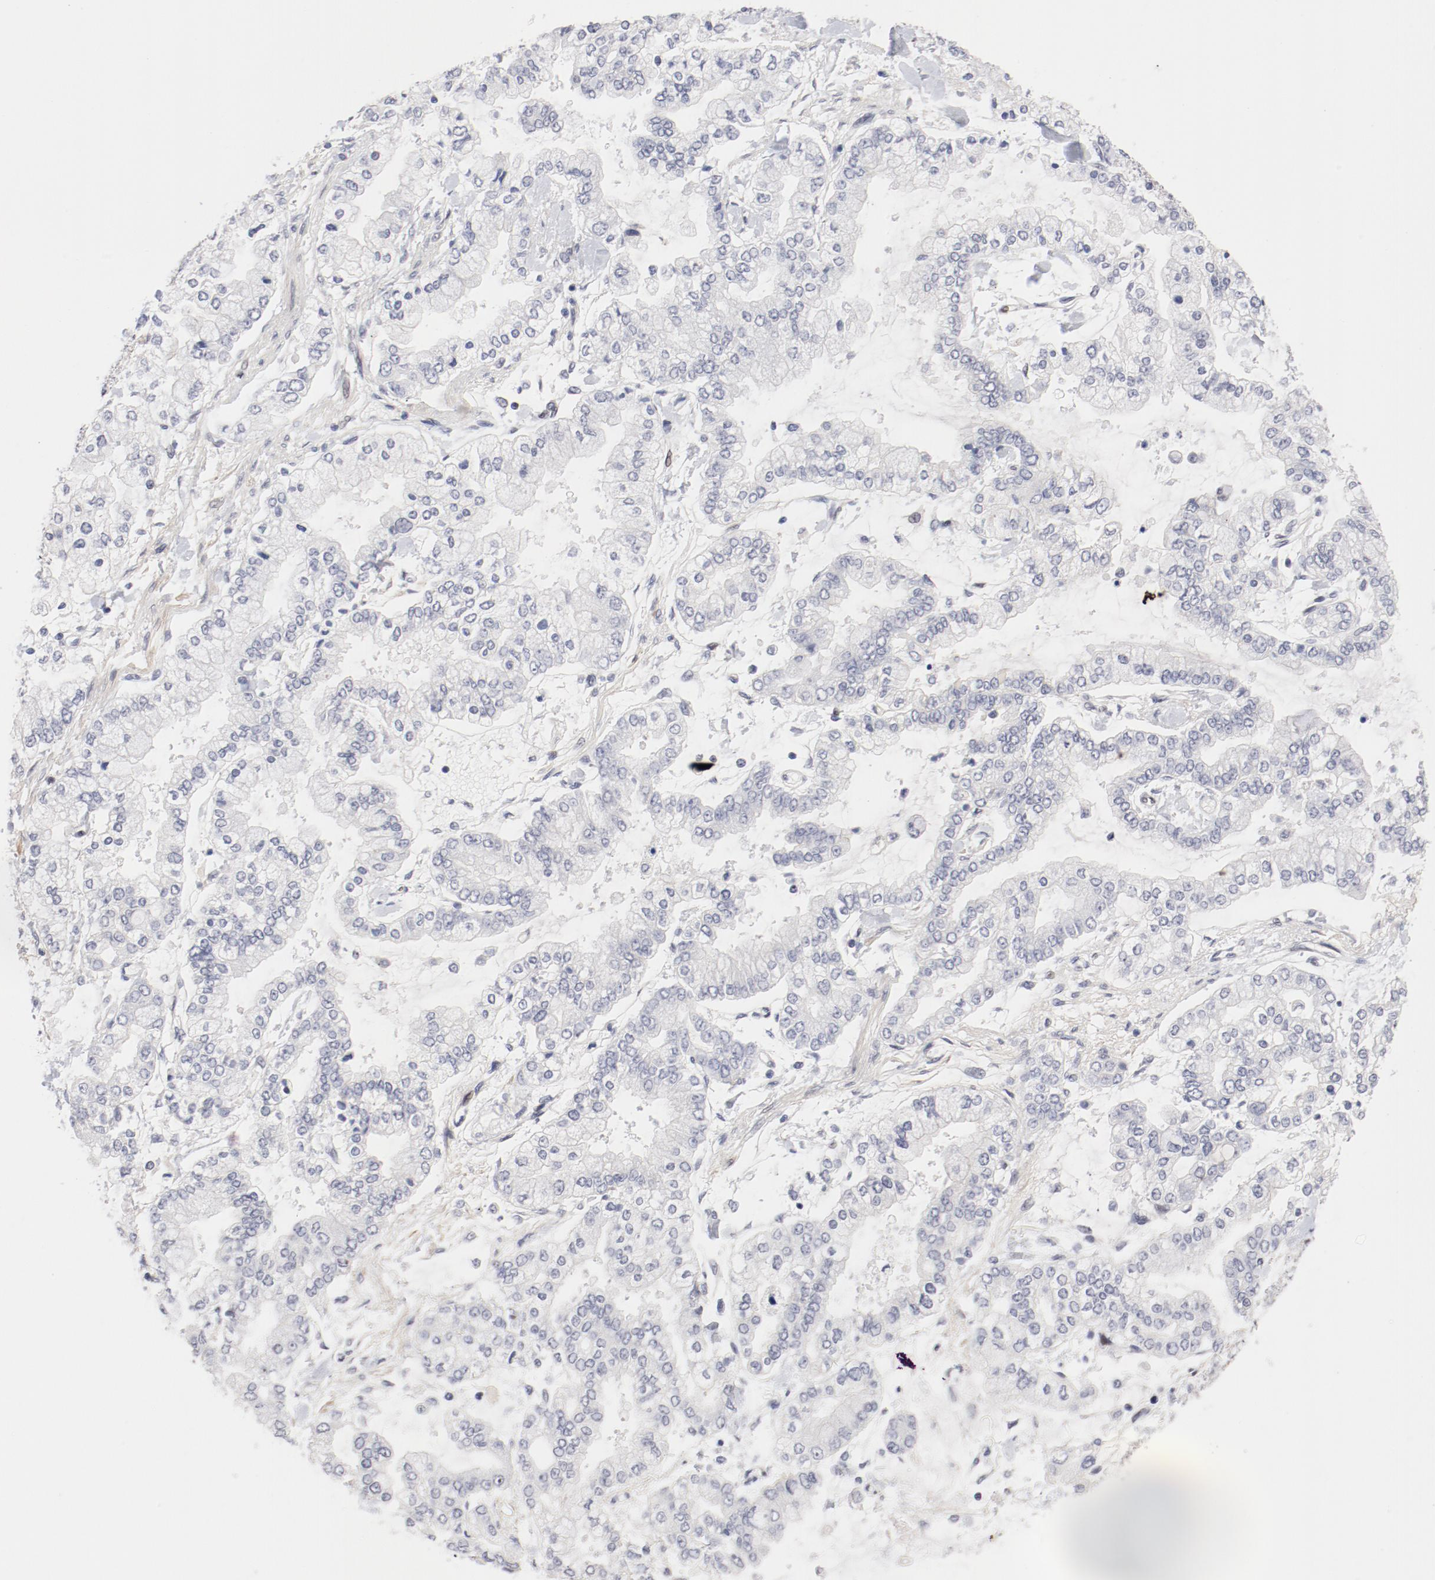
{"staining": {"intensity": "negative", "quantity": "none", "location": "none"}, "tissue": "stomach cancer", "cell_type": "Tumor cells", "image_type": "cancer", "snomed": [{"axis": "morphology", "description": "Normal tissue, NOS"}, {"axis": "morphology", "description": "Adenocarcinoma, NOS"}, {"axis": "topography", "description": "Stomach, upper"}, {"axis": "topography", "description": "Stomach"}], "caption": "Histopathology image shows no protein staining in tumor cells of adenocarcinoma (stomach) tissue.", "gene": "FSCB", "patient": {"sex": "male", "age": 76}}